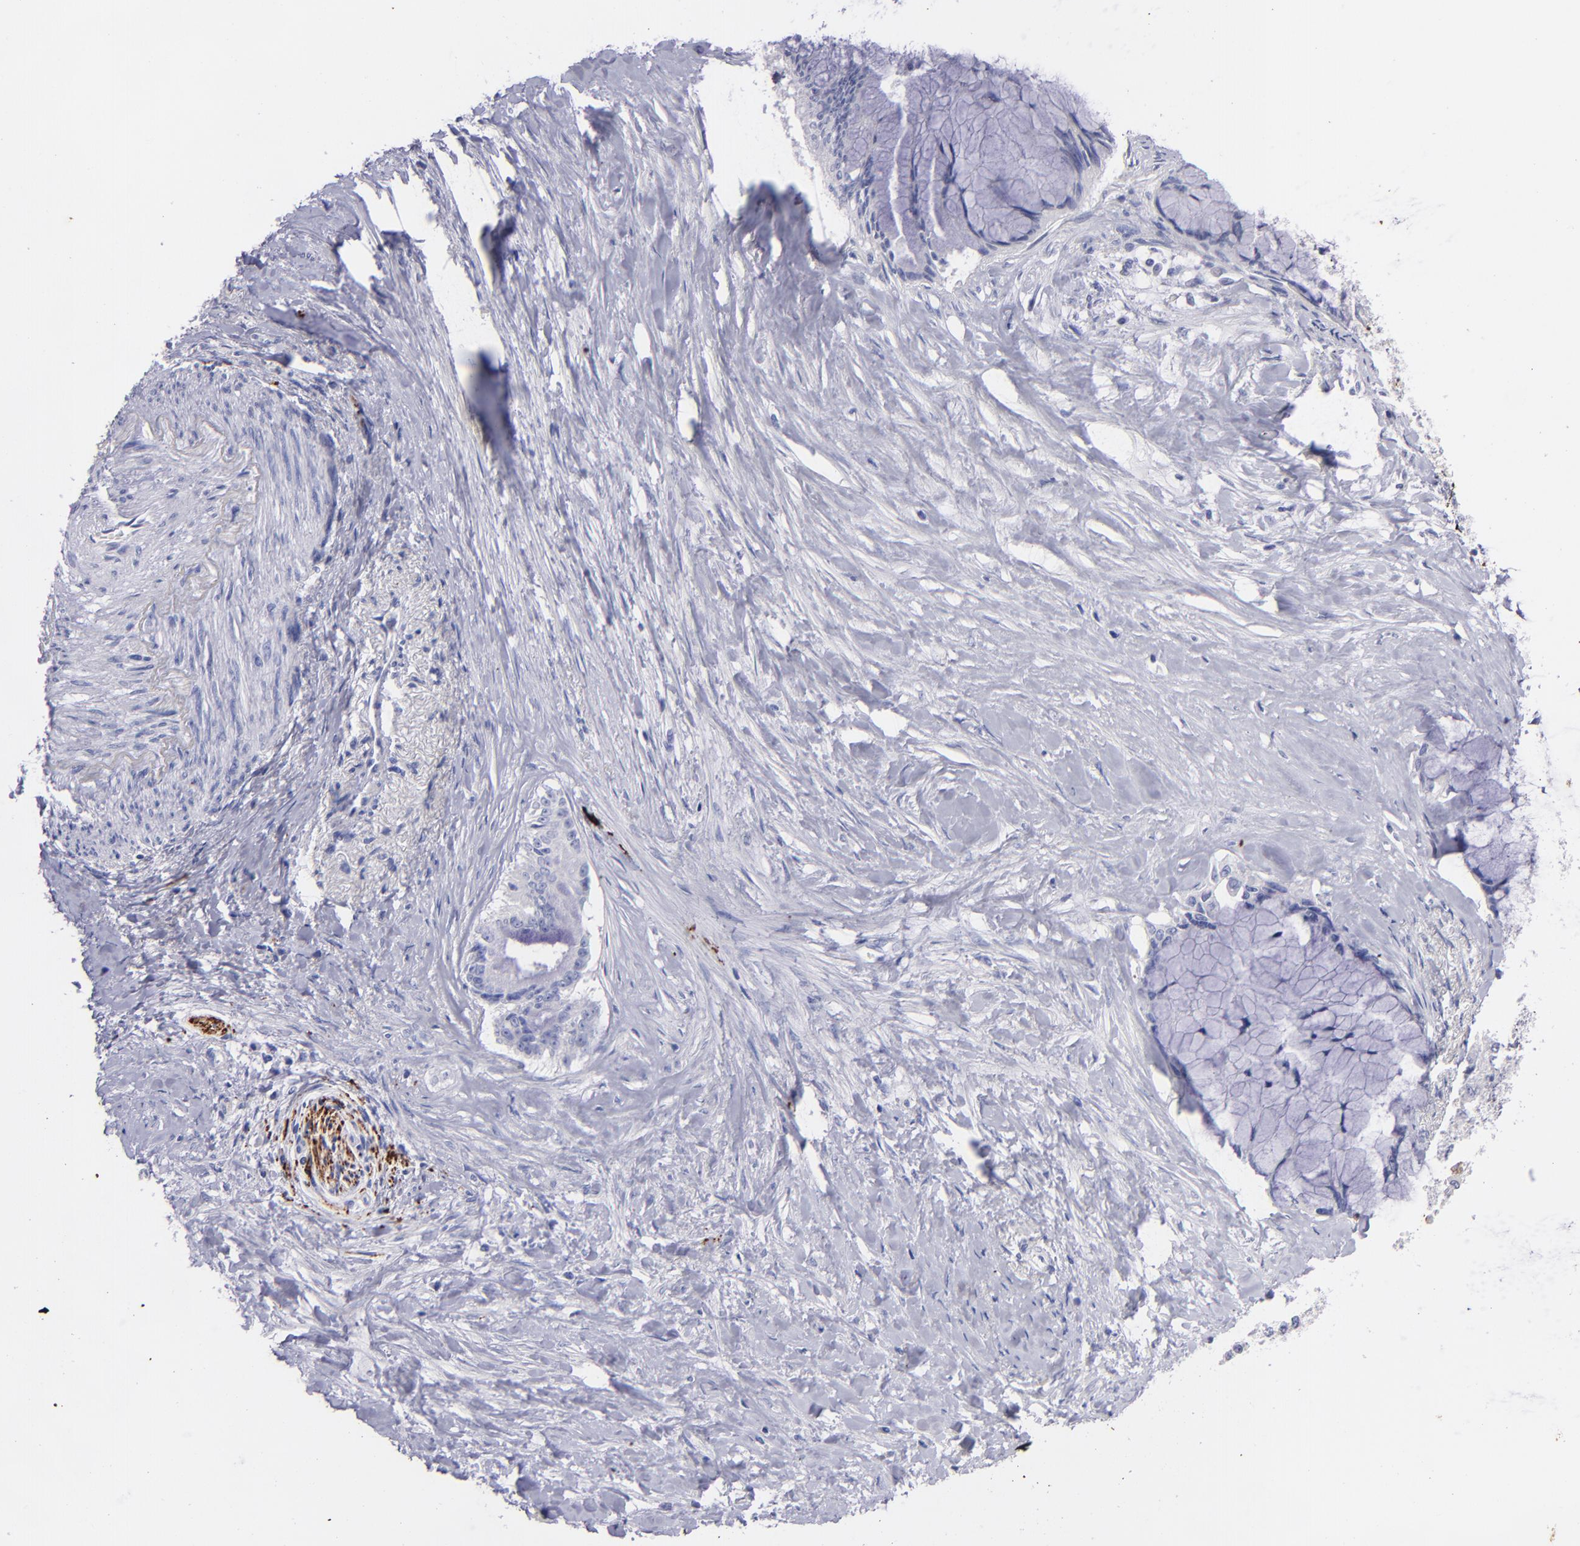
{"staining": {"intensity": "negative", "quantity": "none", "location": "none"}, "tissue": "pancreatic cancer", "cell_type": "Tumor cells", "image_type": "cancer", "snomed": [{"axis": "morphology", "description": "Adenocarcinoma, NOS"}, {"axis": "topography", "description": "Pancreas"}], "caption": "There is no significant positivity in tumor cells of pancreatic cancer.", "gene": "SNAP25", "patient": {"sex": "male", "age": 59}}